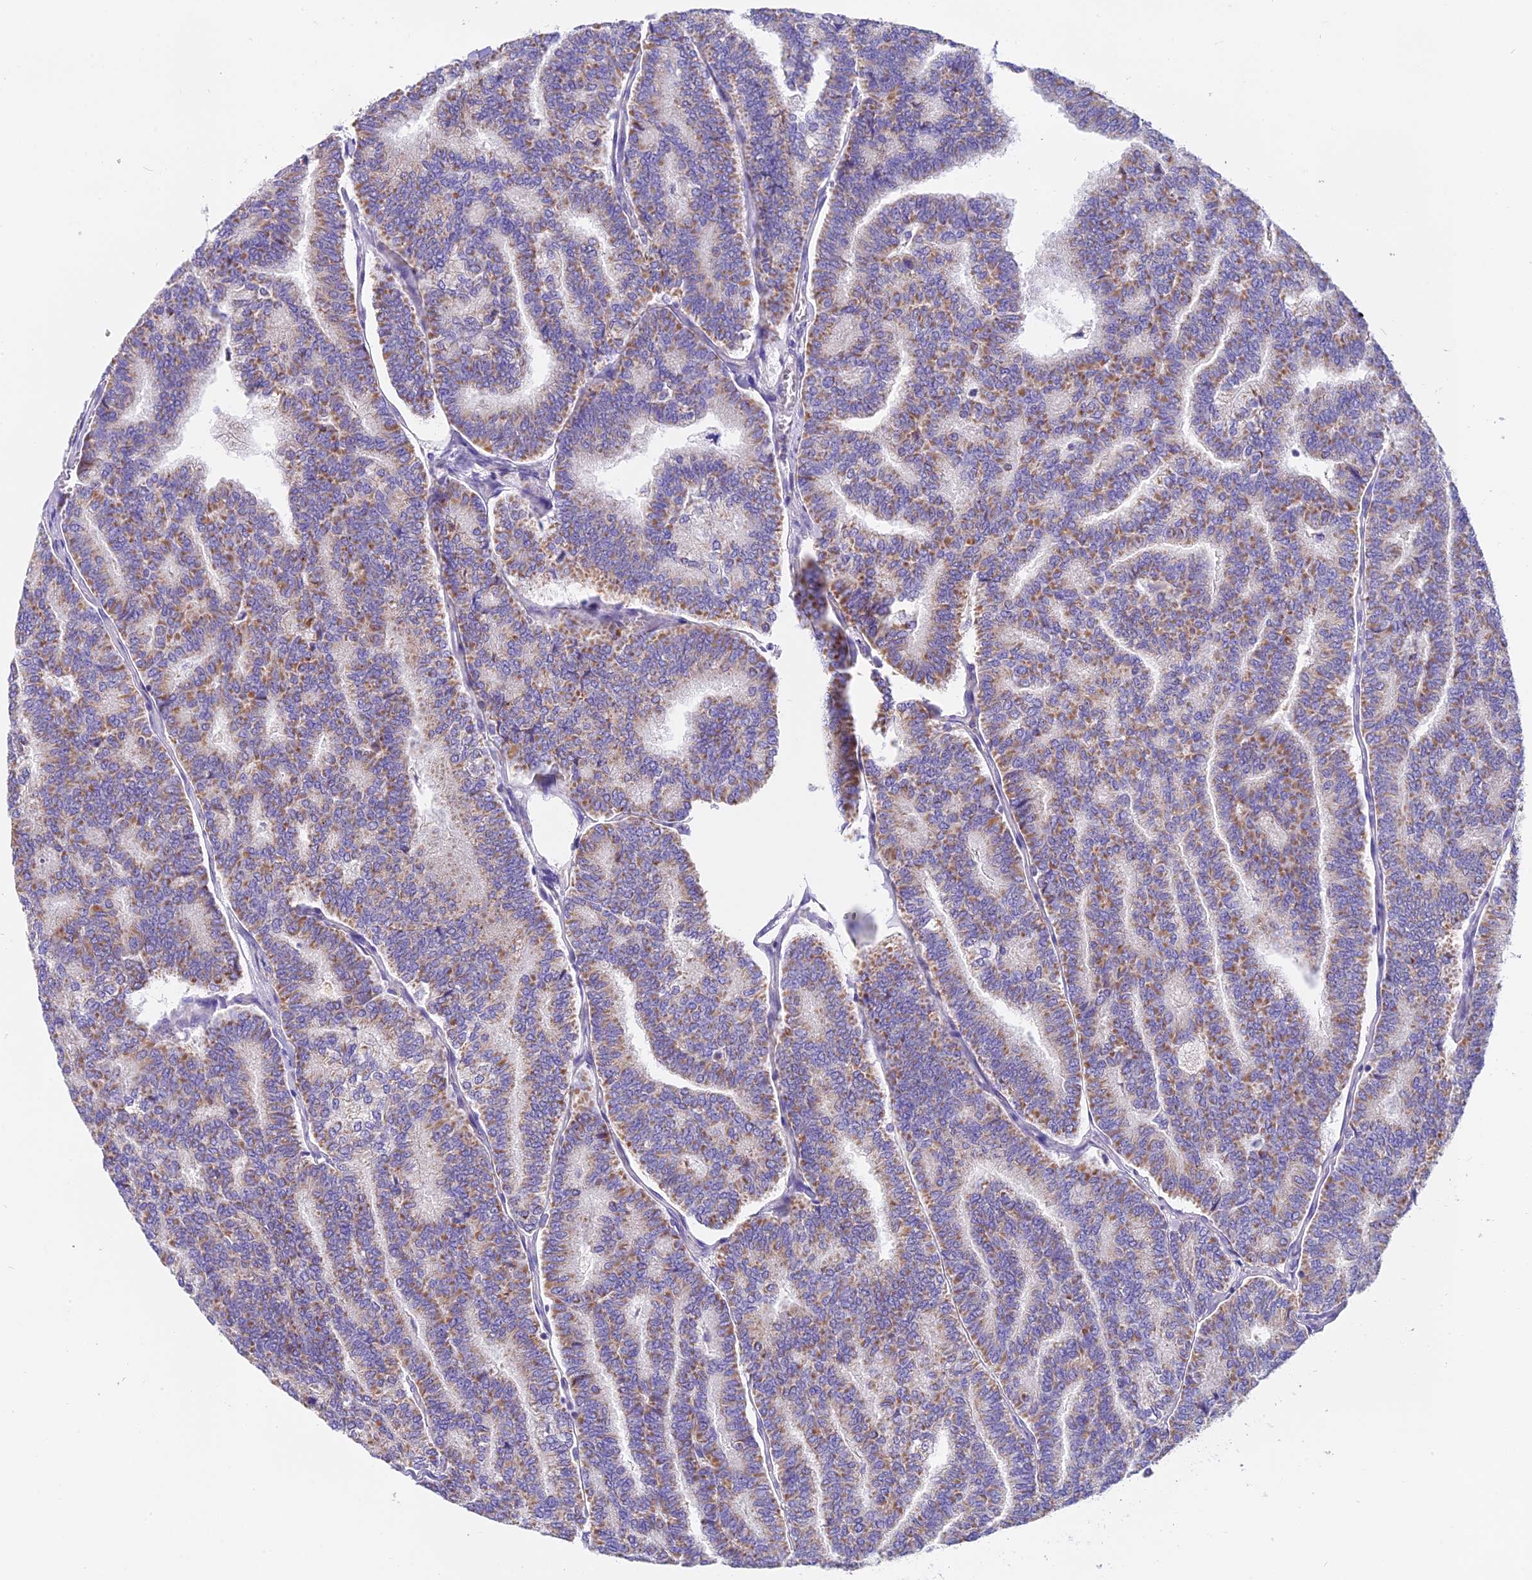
{"staining": {"intensity": "weak", "quantity": ">75%", "location": "cytoplasmic/membranous"}, "tissue": "thyroid cancer", "cell_type": "Tumor cells", "image_type": "cancer", "snomed": [{"axis": "morphology", "description": "Papillary adenocarcinoma, NOS"}, {"axis": "topography", "description": "Thyroid gland"}], "caption": "Human thyroid cancer (papillary adenocarcinoma) stained with a protein marker displays weak staining in tumor cells.", "gene": "MGME1", "patient": {"sex": "female", "age": 35}}